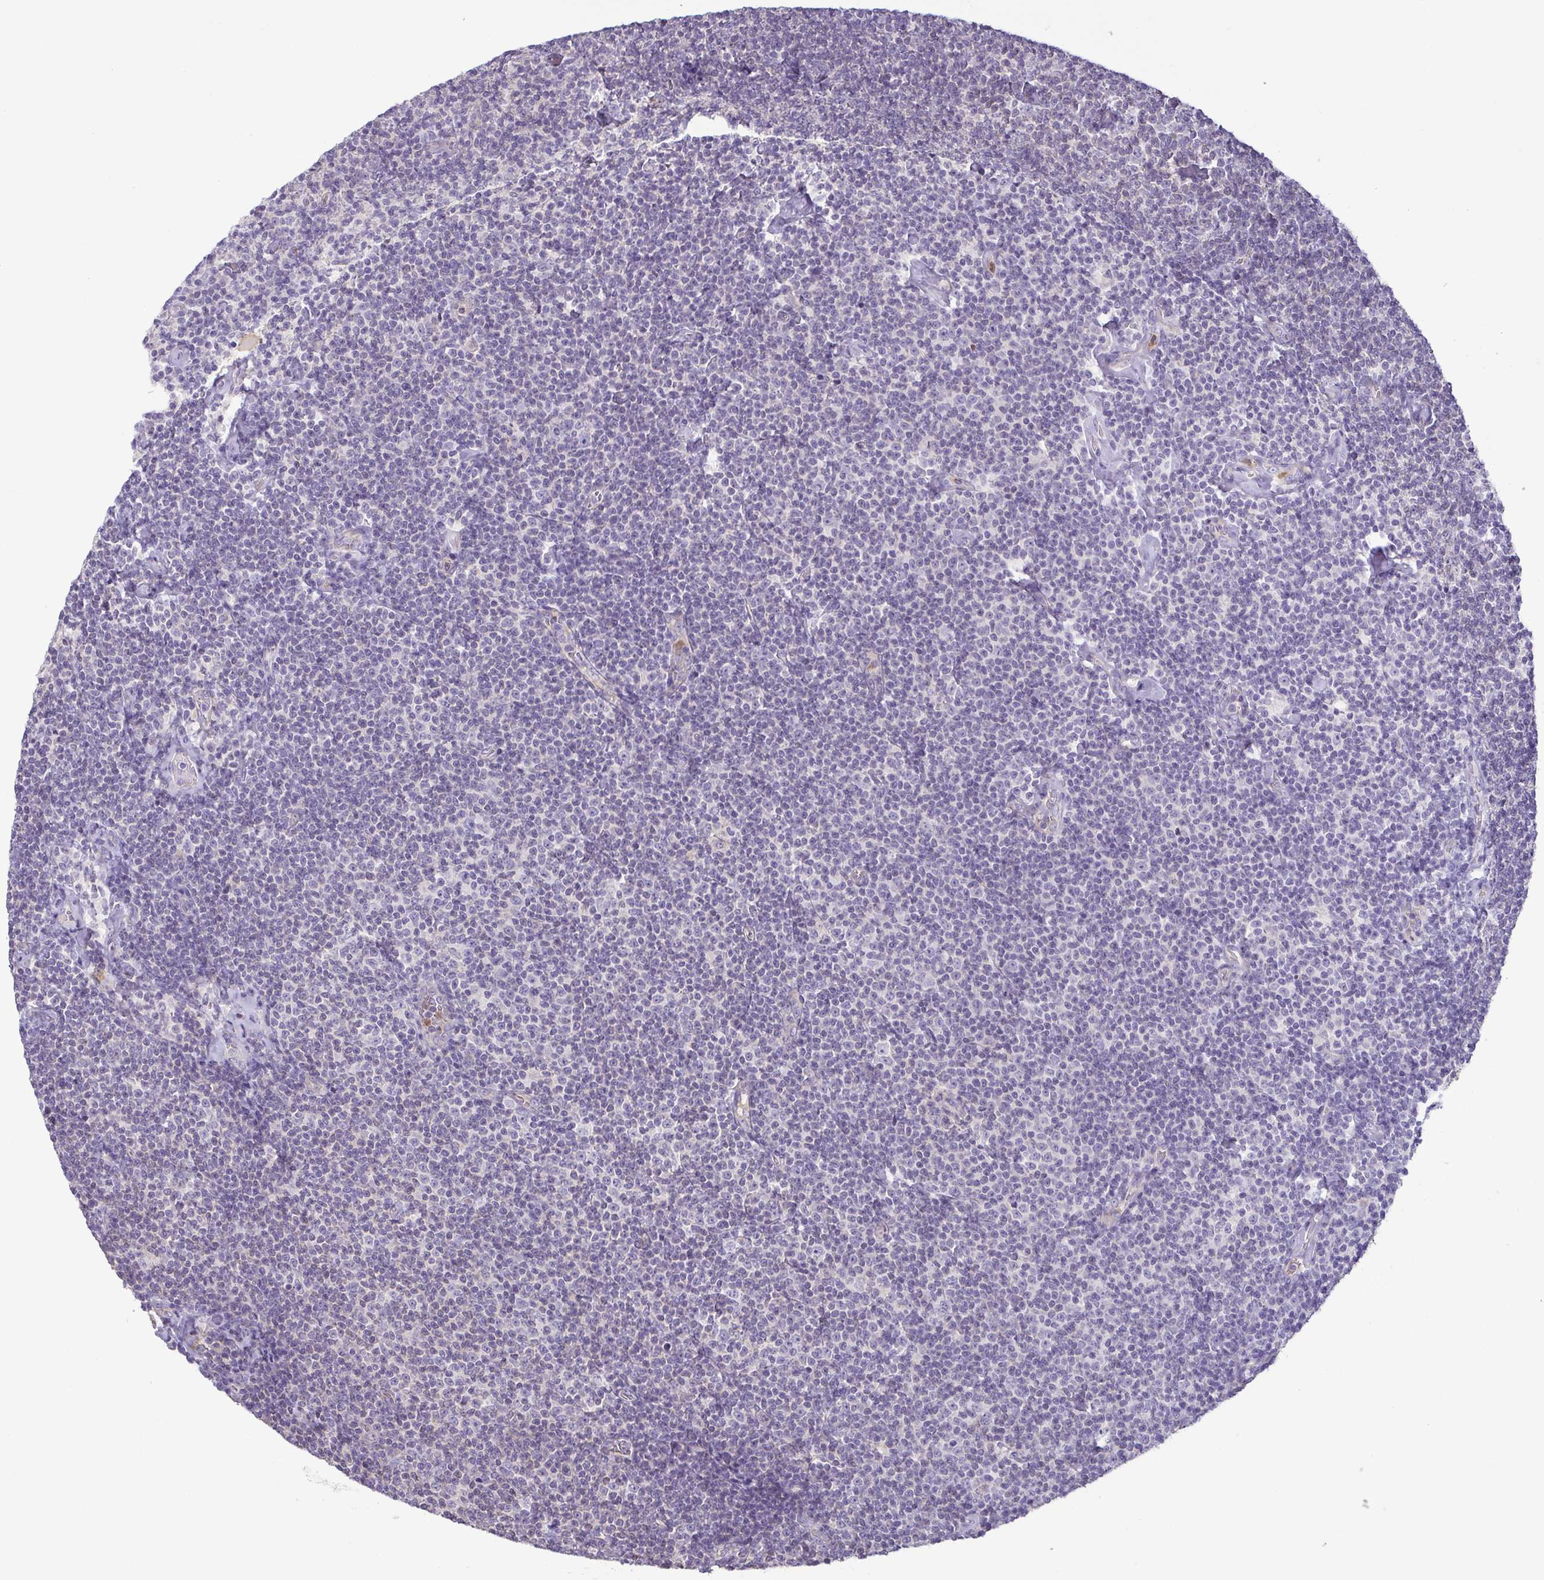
{"staining": {"intensity": "negative", "quantity": "none", "location": "none"}, "tissue": "lymphoma", "cell_type": "Tumor cells", "image_type": "cancer", "snomed": [{"axis": "morphology", "description": "Malignant lymphoma, non-Hodgkin's type, Low grade"}, {"axis": "topography", "description": "Lymph node"}], "caption": "An image of human malignant lymphoma, non-Hodgkin's type (low-grade) is negative for staining in tumor cells.", "gene": "MYL10", "patient": {"sex": "male", "age": 81}}